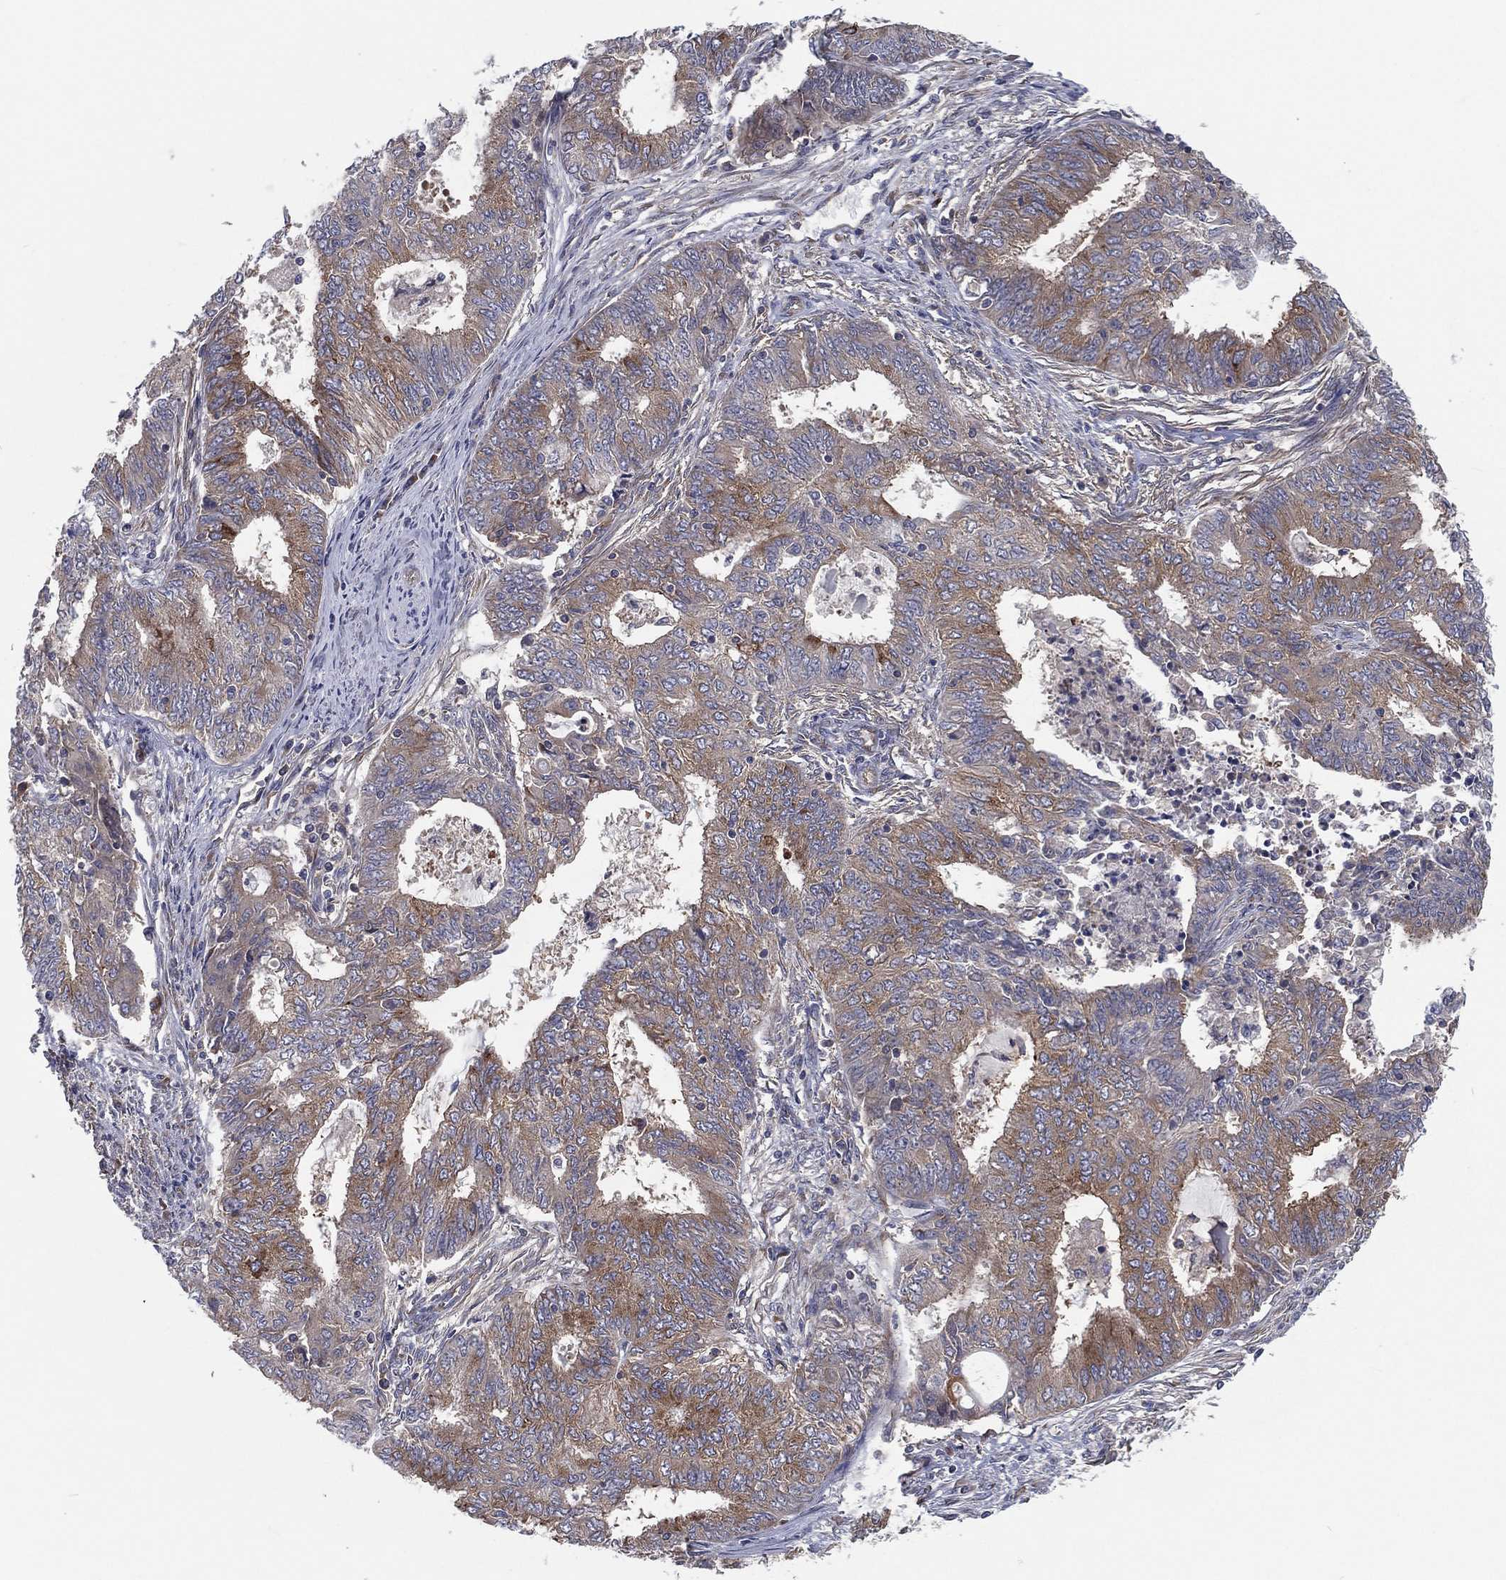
{"staining": {"intensity": "moderate", "quantity": "25%-75%", "location": "cytoplasmic/membranous"}, "tissue": "endometrial cancer", "cell_type": "Tumor cells", "image_type": "cancer", "snomed": [{"axis": "morphology", "description": "Adenocarcinoma, NOS"}, {"axis": "topography", "description": "Endometrium"}], "caption": "Protein staining of adenocarcinoma (endometrial) tissue exhibits moderate cytoplasmic/membranous positivity in about 25%-75% of tumor cells.", "gene": "EIF2B5", "patient": {"sex": "female", "age": 62}}